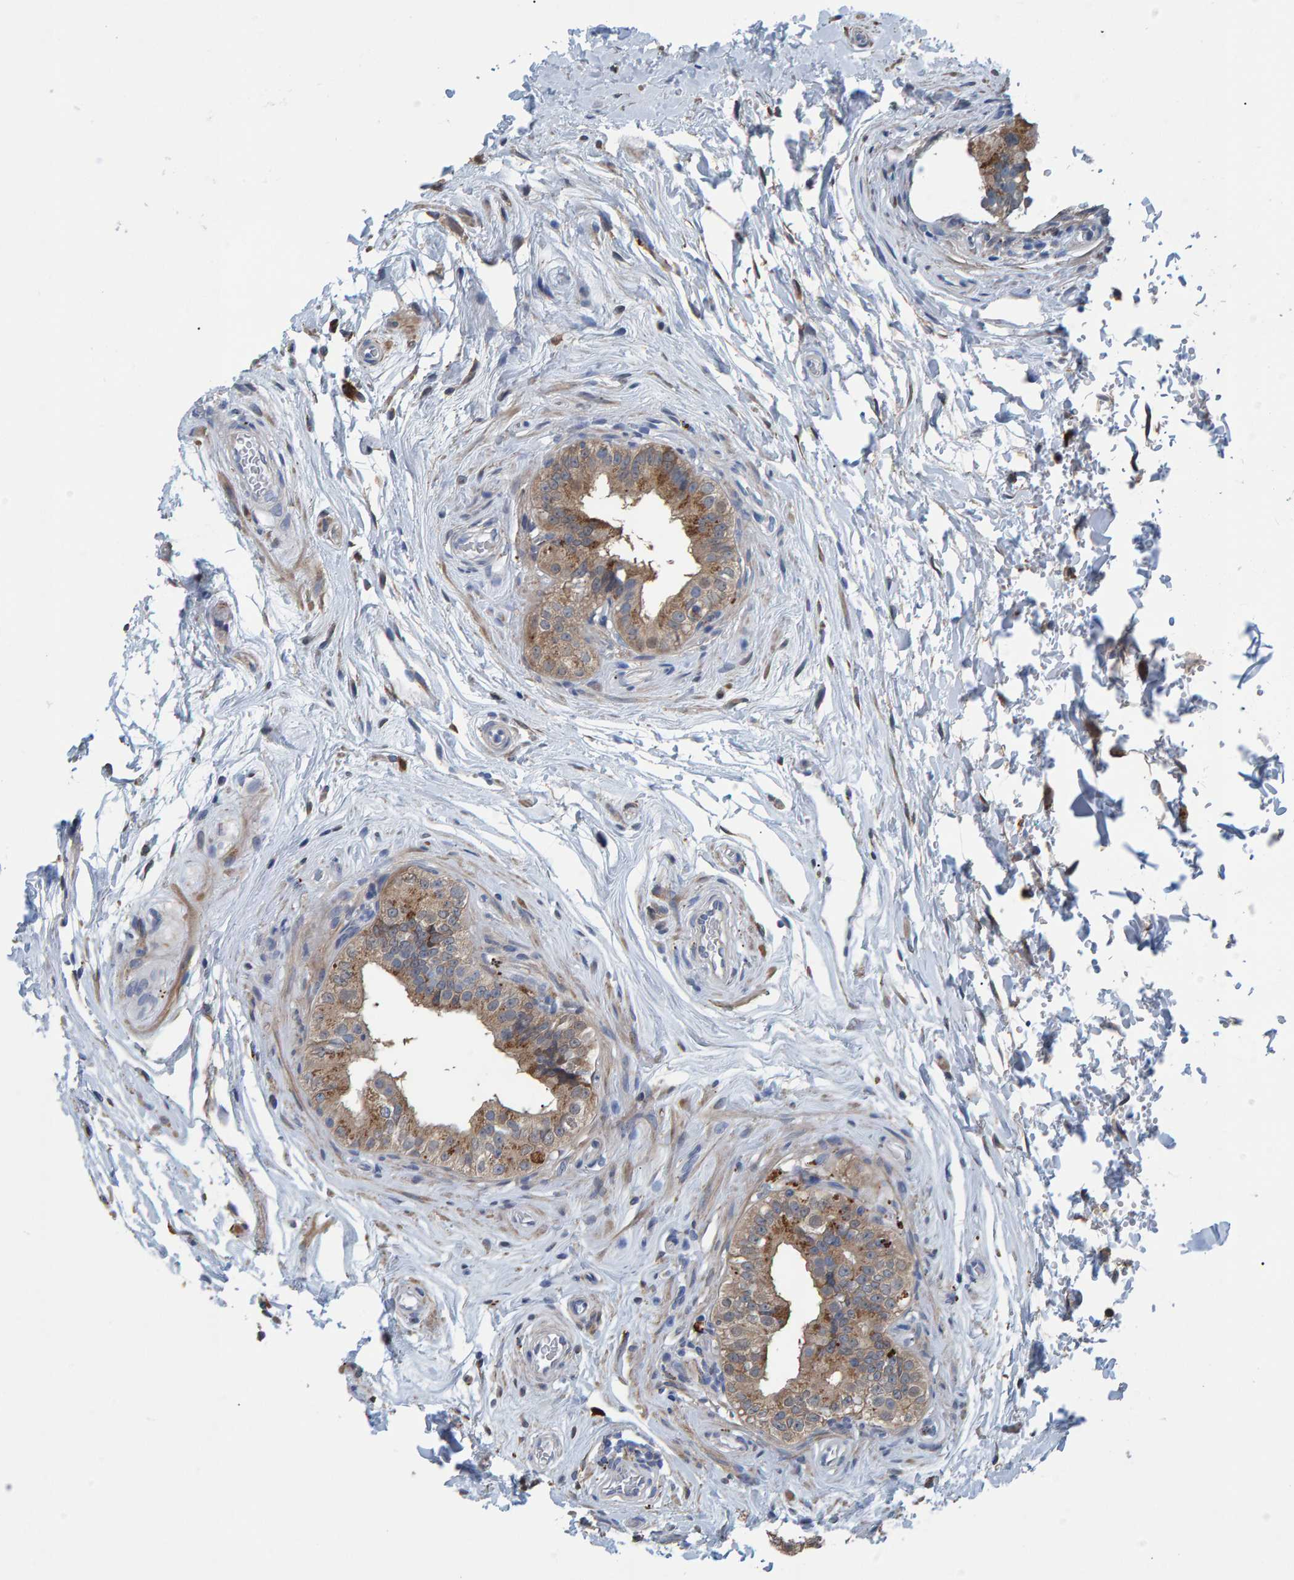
{"staining": {"intensity": "weak", "quantity": ">75%", "location": "cytoplasmic/membranous"}, "tissue": "epididymis", "cell_type": "Glandular cells", "image_type": "normal", "snomed": [{"axis": "morphology", "description": "Normal tissue, NOS"}, {"axis": "topography", "description": "Testis"}, {"axis": "topography", "description": "Epididymis"}], "caption": "Immunohistochemical staining of normal epididymis displays low levels of weak cytoplasmic/membranous expression in about >75% of glandular cells. (brown staining indicates protein expression, while blue staining denotes nuclei).", "gene": "IDO1", "patient": {"sex": "male", "age": 36}}